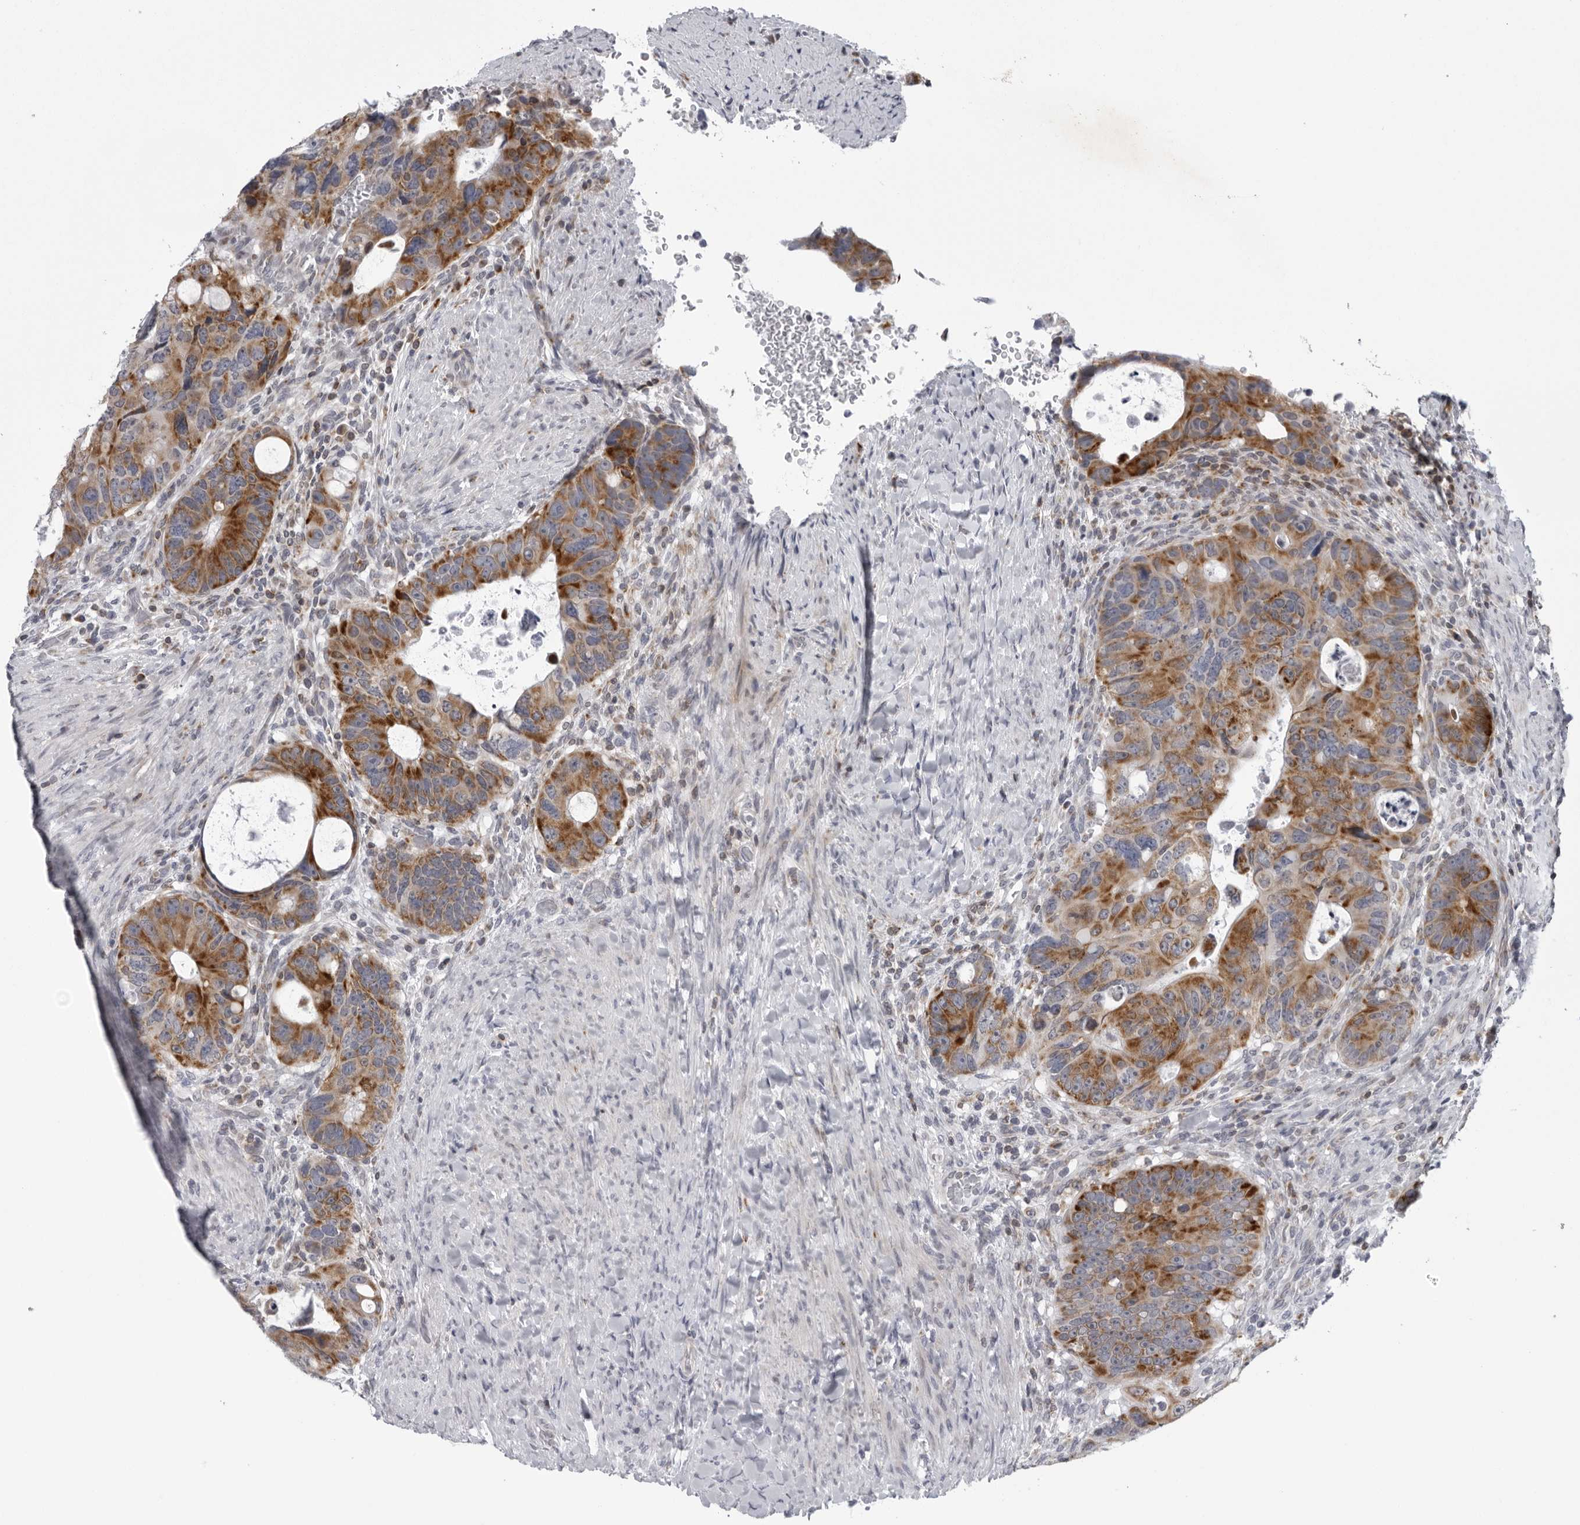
{"staining": {"intensity": "strong", "quantity": "25%-75%", "location": "cytoplasmic/membranous"}, "tissue": "colorectal cancer", "cell_type": "Tumor cells", "image_type": "cancer", "snomed": [{"axis": "morphology", "description": "Adenocarcinoma, NOS"}, {"axis": "topography", "description": "Rectum"}], "caption": "Immunohistochemical staining of human colorectal cancer (adenocarcinoma) exhibits strong cytoplasmic/membranous protein positivity in approximately 25%-75% of tumor cells. The protein is shown in brown color, while the nuclei are stained blue.", "gene": "CPT2", "patient": {"sex": "male", "age": 59}}